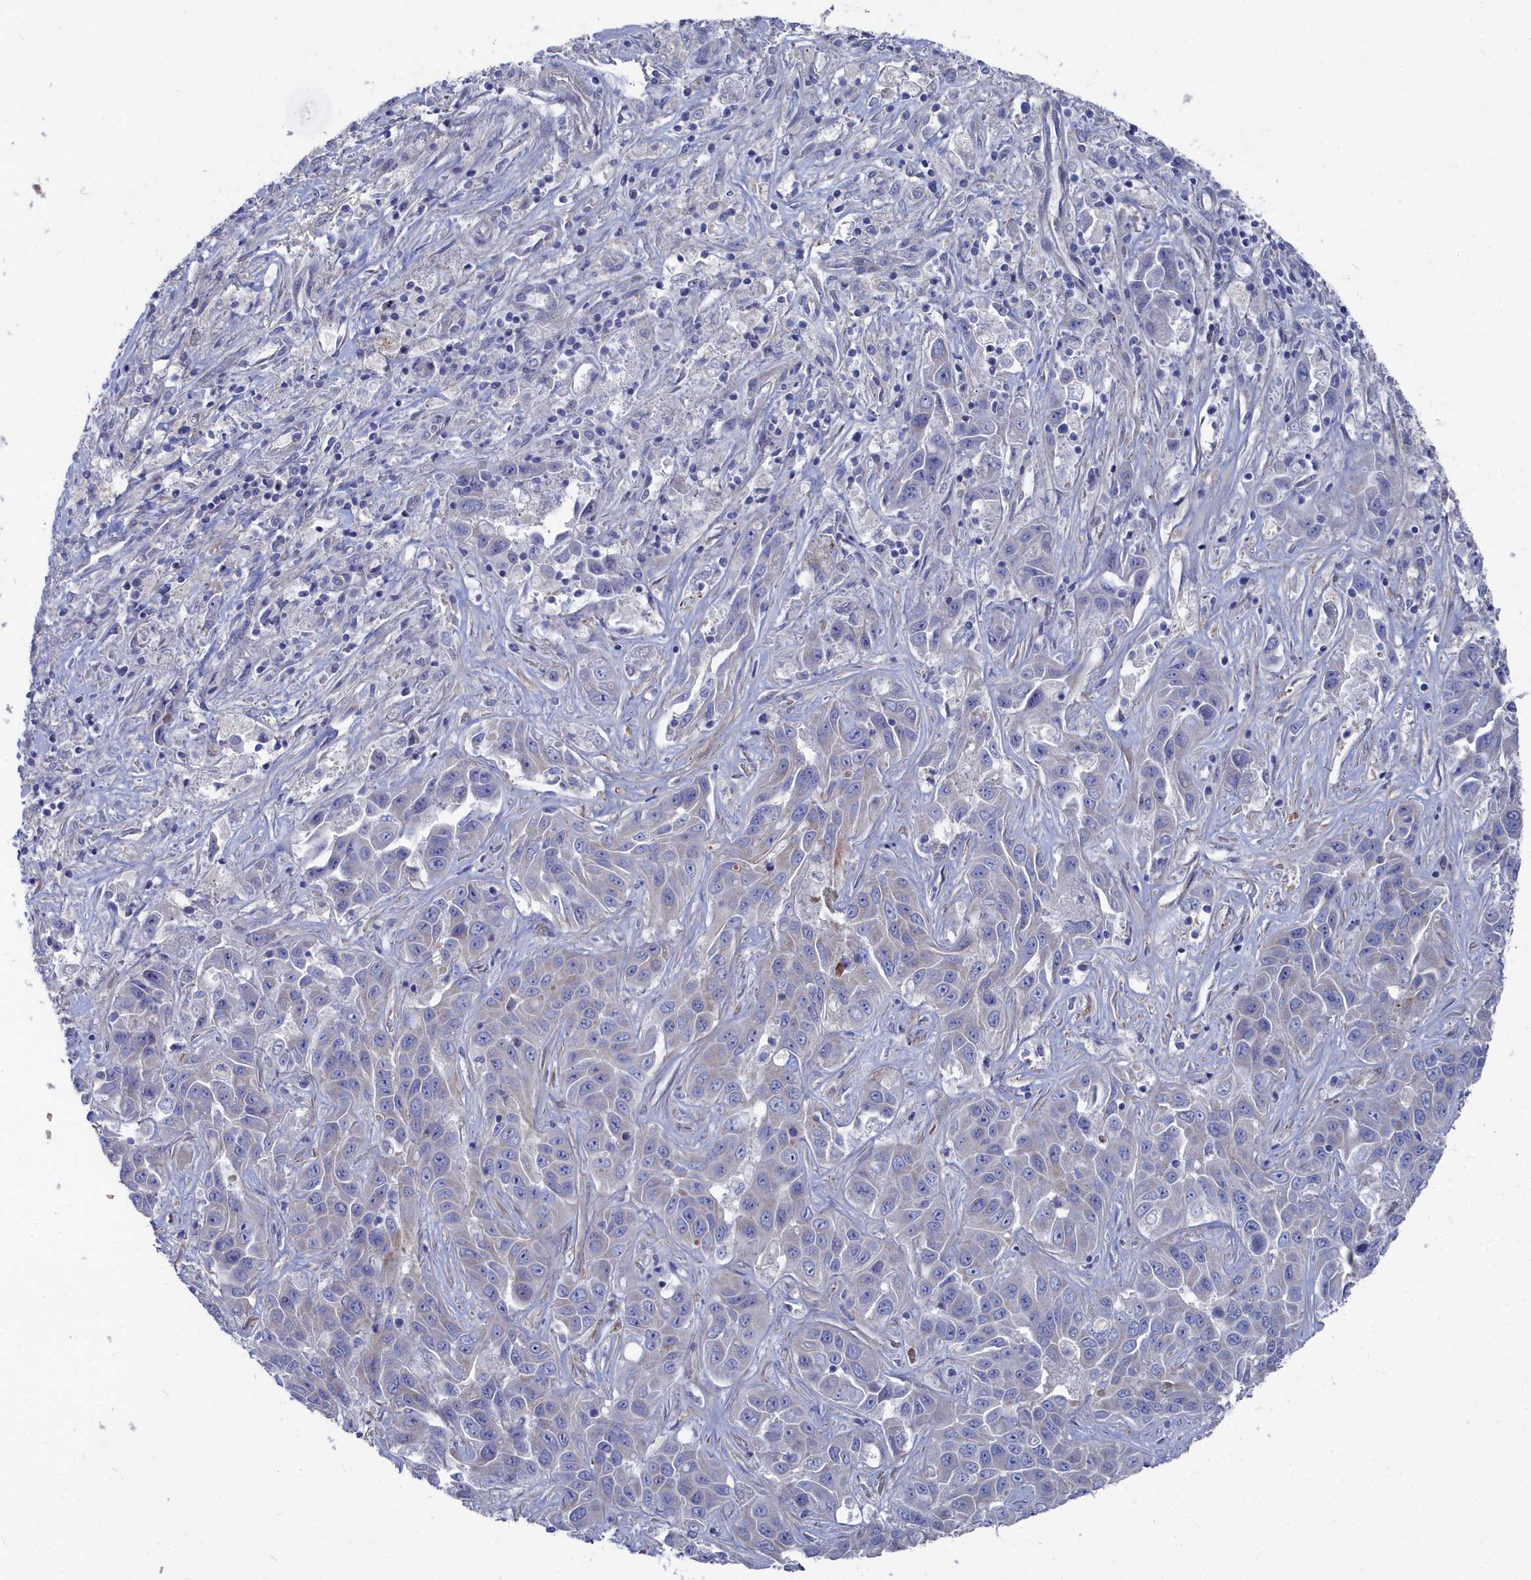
{"staining": {"intensity": "negative", "quantity": "none", "location": "none"}, "tissue": "liver cancer", "cell_type": "Tumor cells", "image_type": "cancer", "snomed": [{"axis": "morphology", "description": "Cholangiocarcinoma"}, {"axis": "topography", "description": "Liver"}], "caption": "The photomicrograph displays no significant expression in tumor cells of cholangiocarcinoma (liver).", "gene": "SHISAL2A", "patient": {"sex": "female", "age": 52}}